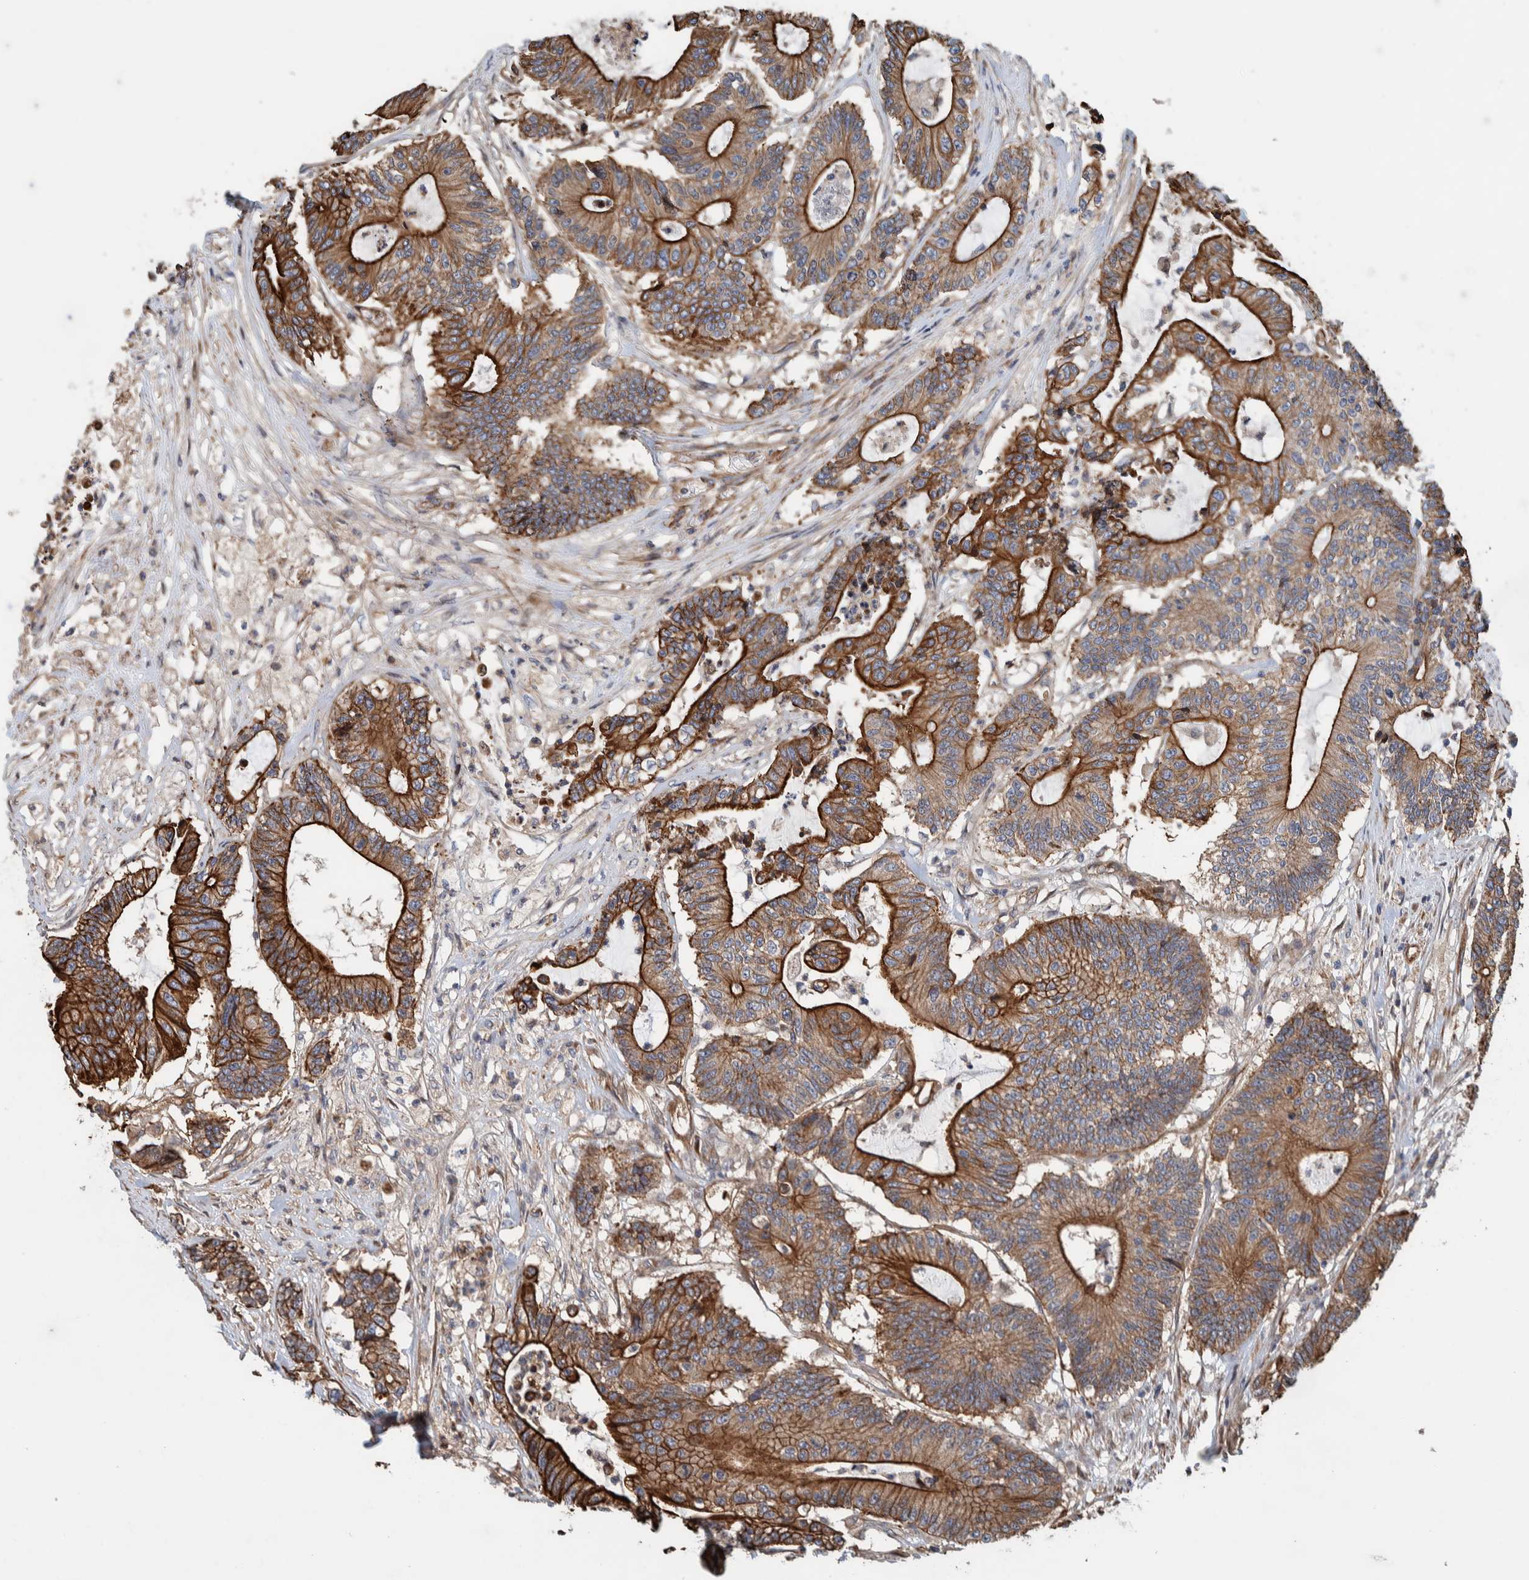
{"staining": {"intensity": "strong", "quantity": ">75%", "location": "cytoplasmic/membranous"}, "tissue": "colorectal cancer", "cell_type": "Tumor cells", "image_type": "cancer", "snomed": [{"axis": "morphology", "description": "Adenocarcinoma, NOS"}, {"axis": "topography", "description": "Colon"}], "caption": "The photomicrograph exhibits a brown stain indicating the presence of a protein in the cytoplasmic/membranous of tumor cells in adenocarcinoma (colorectal).", "gene": "PKD1L1", "patient": {"sex": "female", "age": 84}}